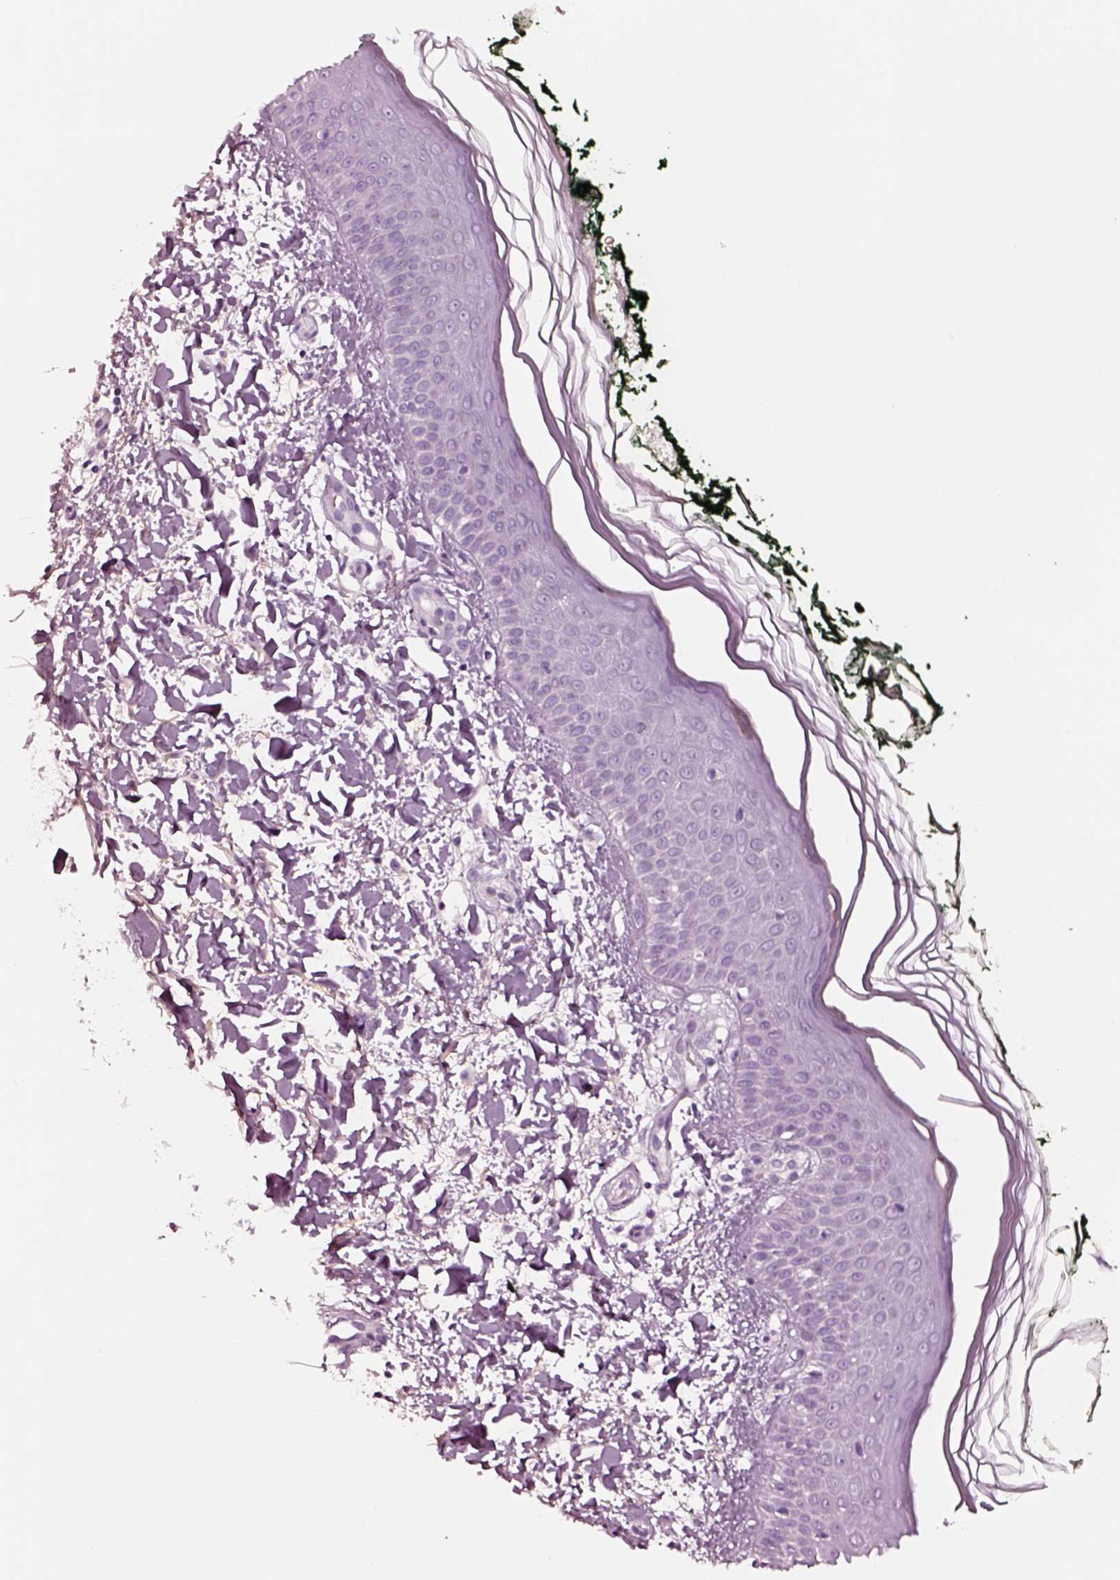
{"staining": {"intensity": "negative", "quantity": "none", "location": "none"}, "tissue": "skin", "cell_type": "Fibroblasts", "image_type": "normal", "snomed": [{"axis": "morphology", "description": "Normal tissue, NOS"}, {"axis": "topography", "description": "Skin"}], "caption": "Human skin stained for a protein using IHC demonstrates no staining in fibroblasts.", "gene": "NMRK2", "patient": {"sex": "female", "age": 62}}